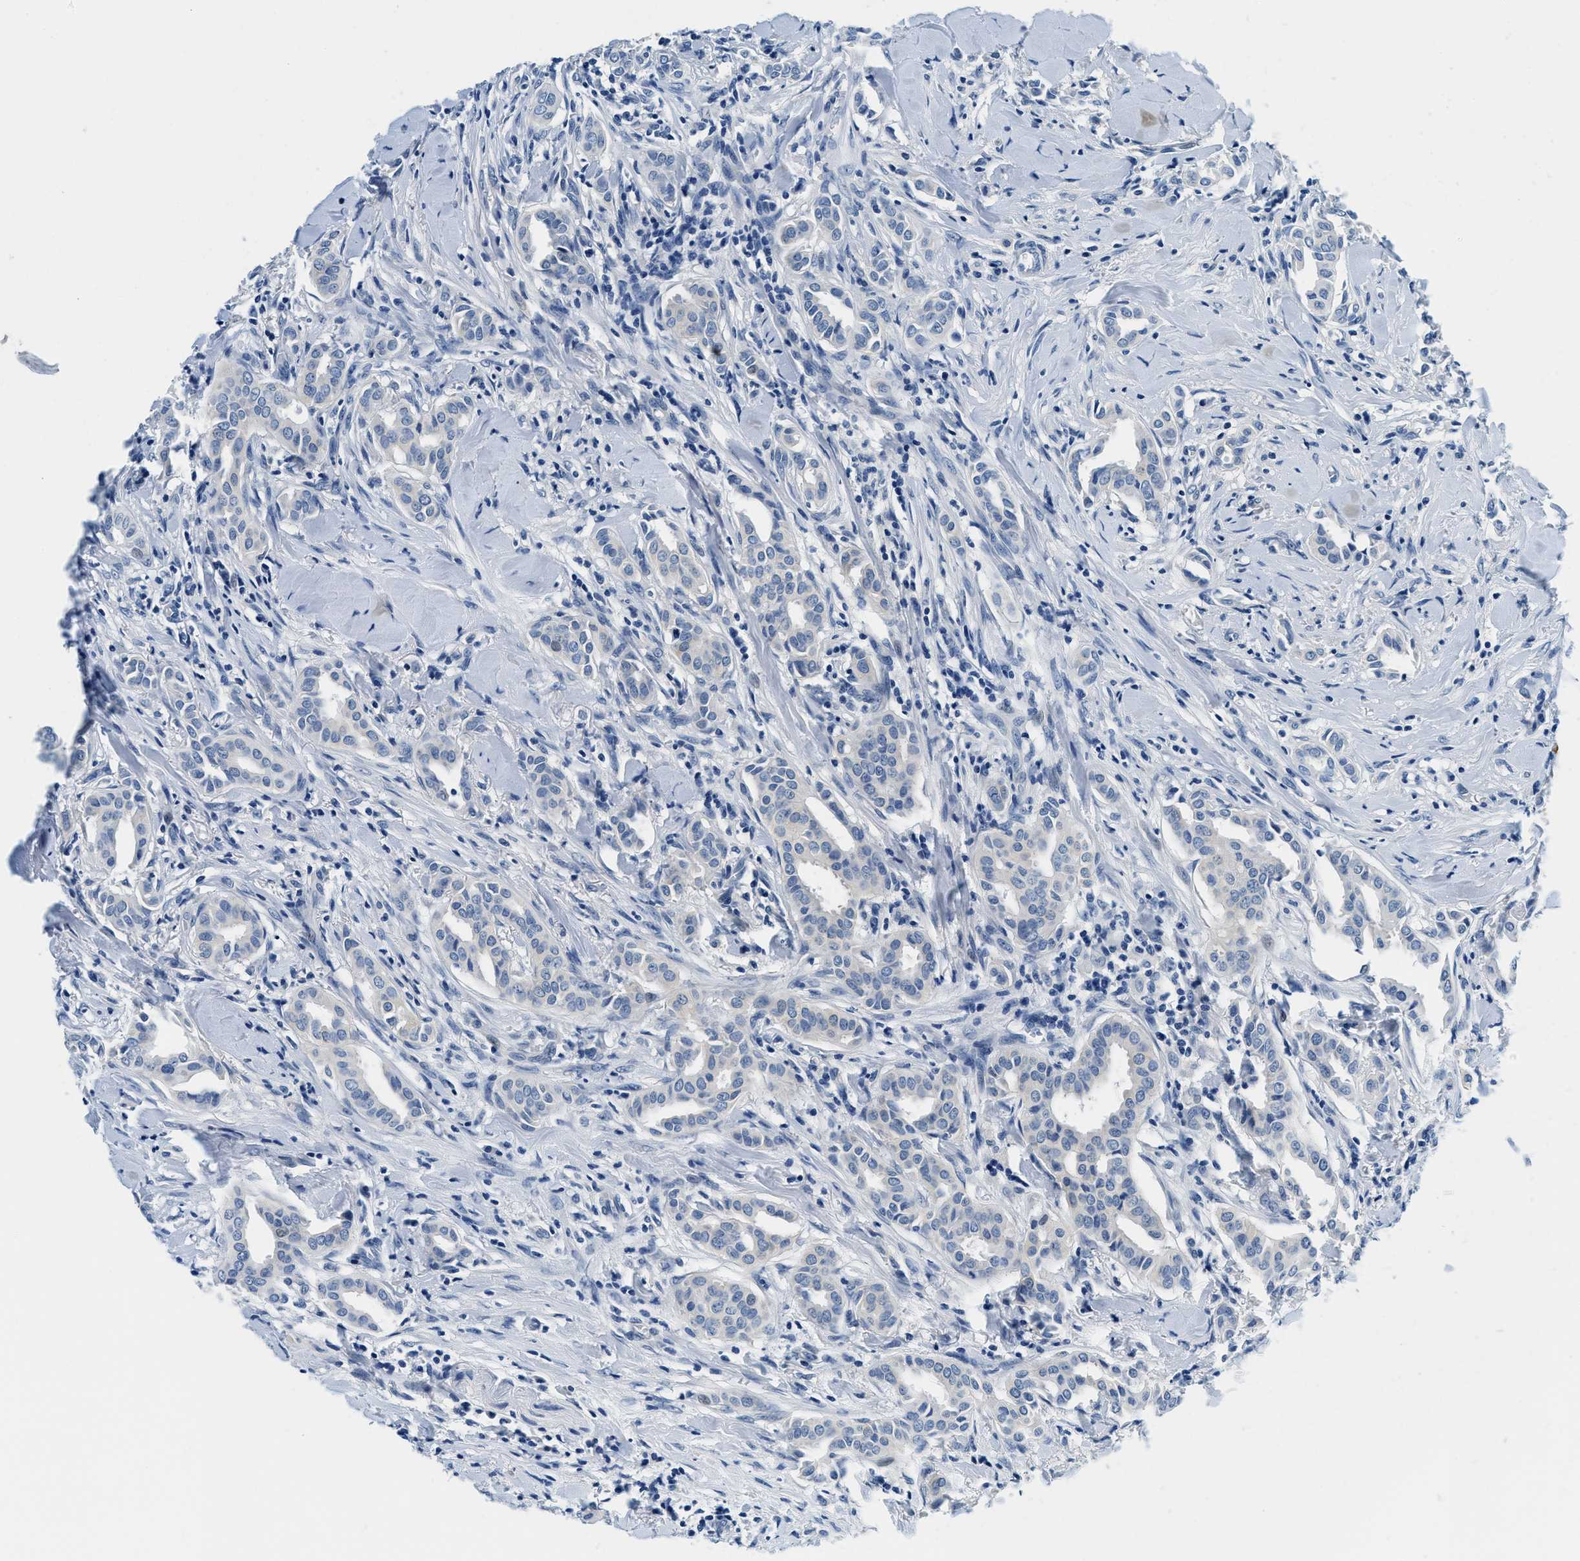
{"staining": {"intensity": "negative", "quantity": "none", "location": "none"}, "tissue": "head and neck cancer", "cell_type": "Tumor cells", "image_type": "cancer", "snomed": [{"axis": "morphology", "description": "Adenocarcinoma, NOS"}, {"axis": "topography", "description": "Salivary gland"}, {"axis": "topography", "description": "Head-Neck"}], "caption": "Immunohistochemistry of head and neck adenocarcinoma reveals no staining in tumor cells. Brightfield microscopy of IHC stained with DAB (brown) and hematoxylin (blue), captured at high magnification.", "gene": "GSTM3", "patient": {"sex": "female", "age": 59}}